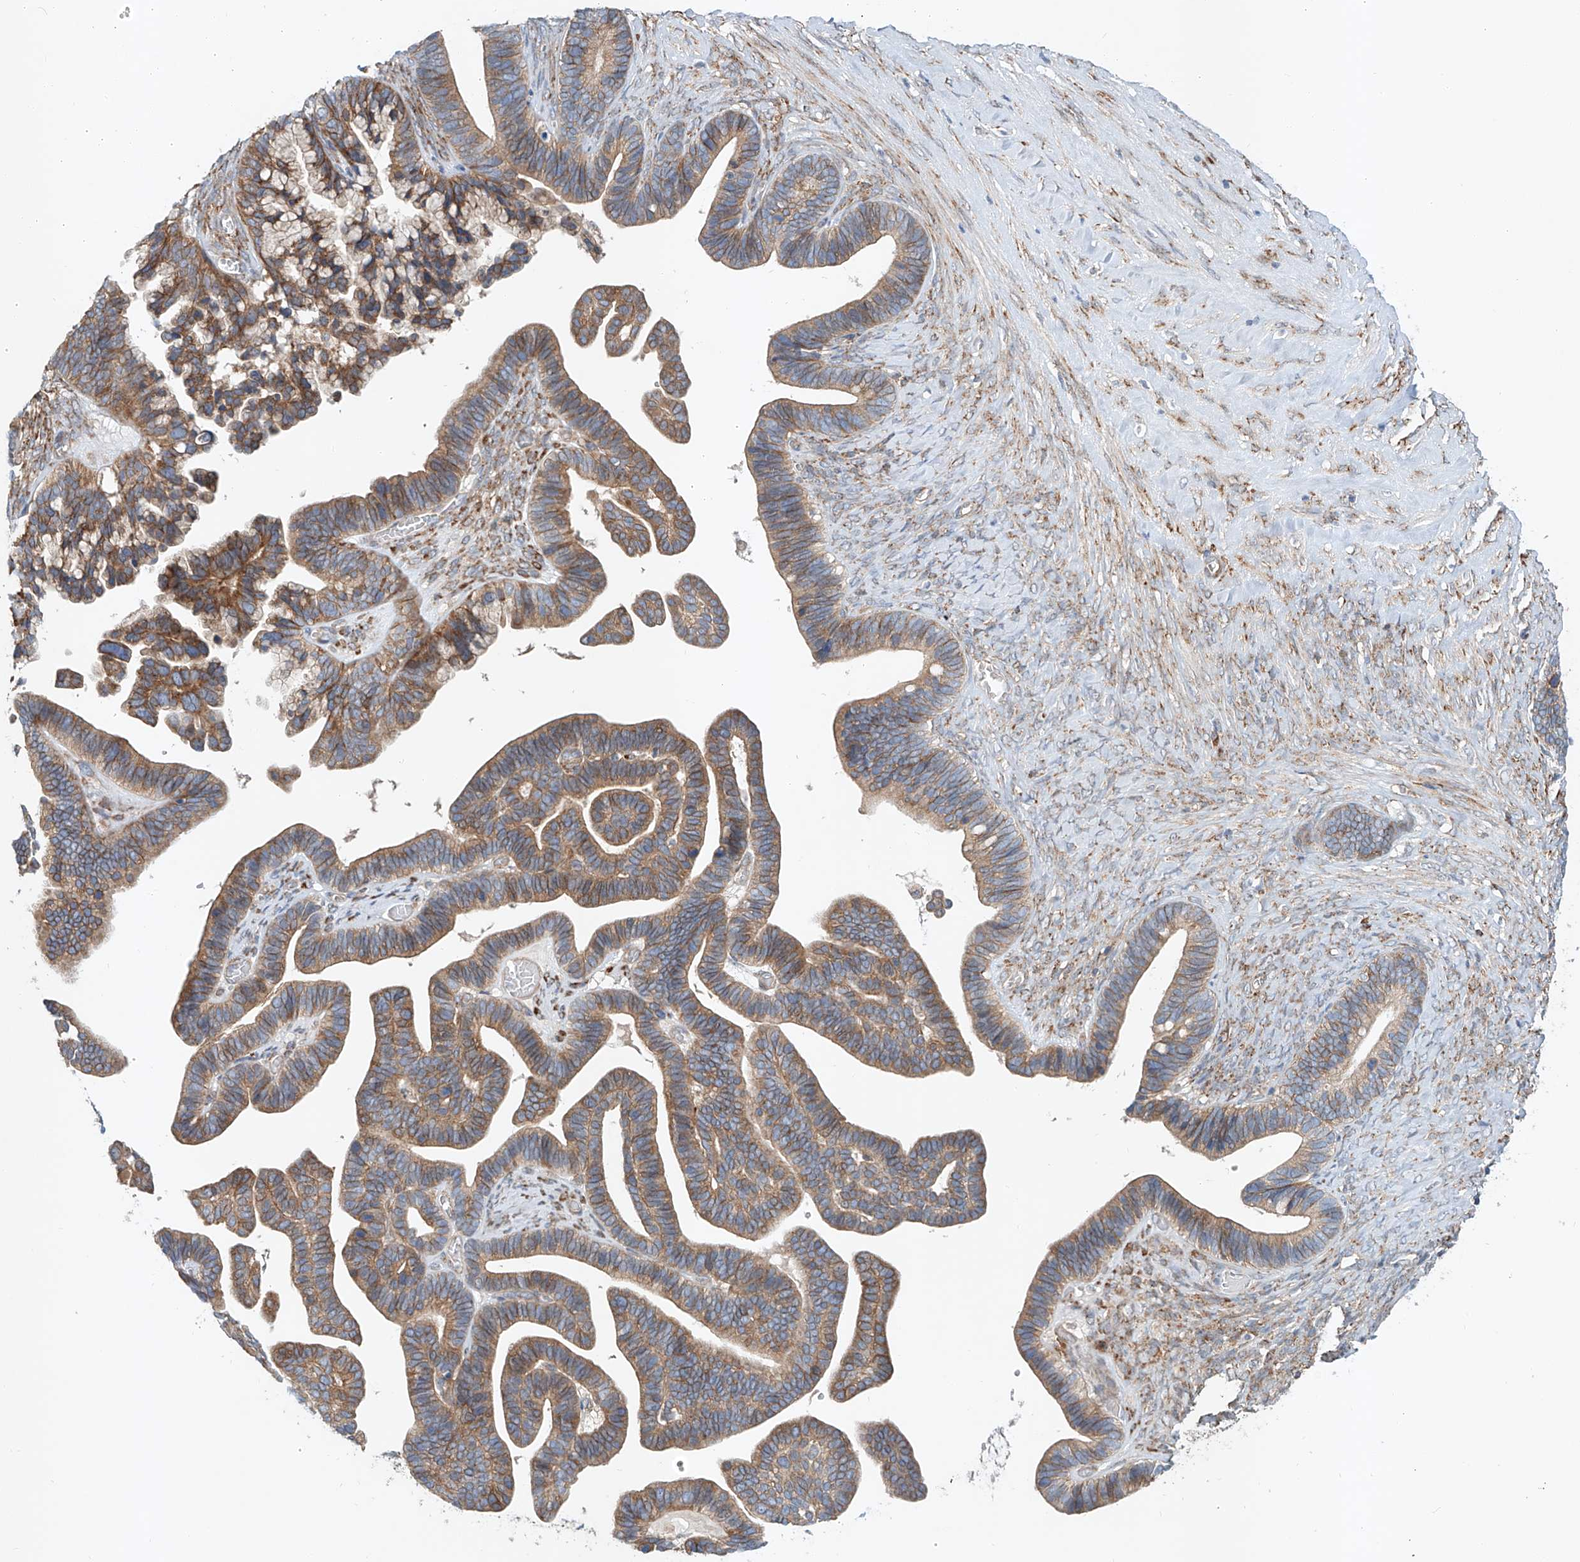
{"staining": {"intensity": "moderate", "quantity": ">75%", "location": "cytoplasmic/membranous"}, "tissue": "ovarian cancer", "cell_type": "Tumor cells", "image_type": "cancer", "snomed": [{"axis": "morphology", "description": "Cystadenocarcinoma, serous, NOS"}, {"axis": "topography", "description": "Ovary"}], "caption": "This is an image of immunohistochemistry staining of ovarian serous cystadenocarcinoma, which shows moderate positivity in the cytoplasmic/membranous of tumor cells.", "gene": "SNAP29", "patient": {"sex": "female", "age": 56}}